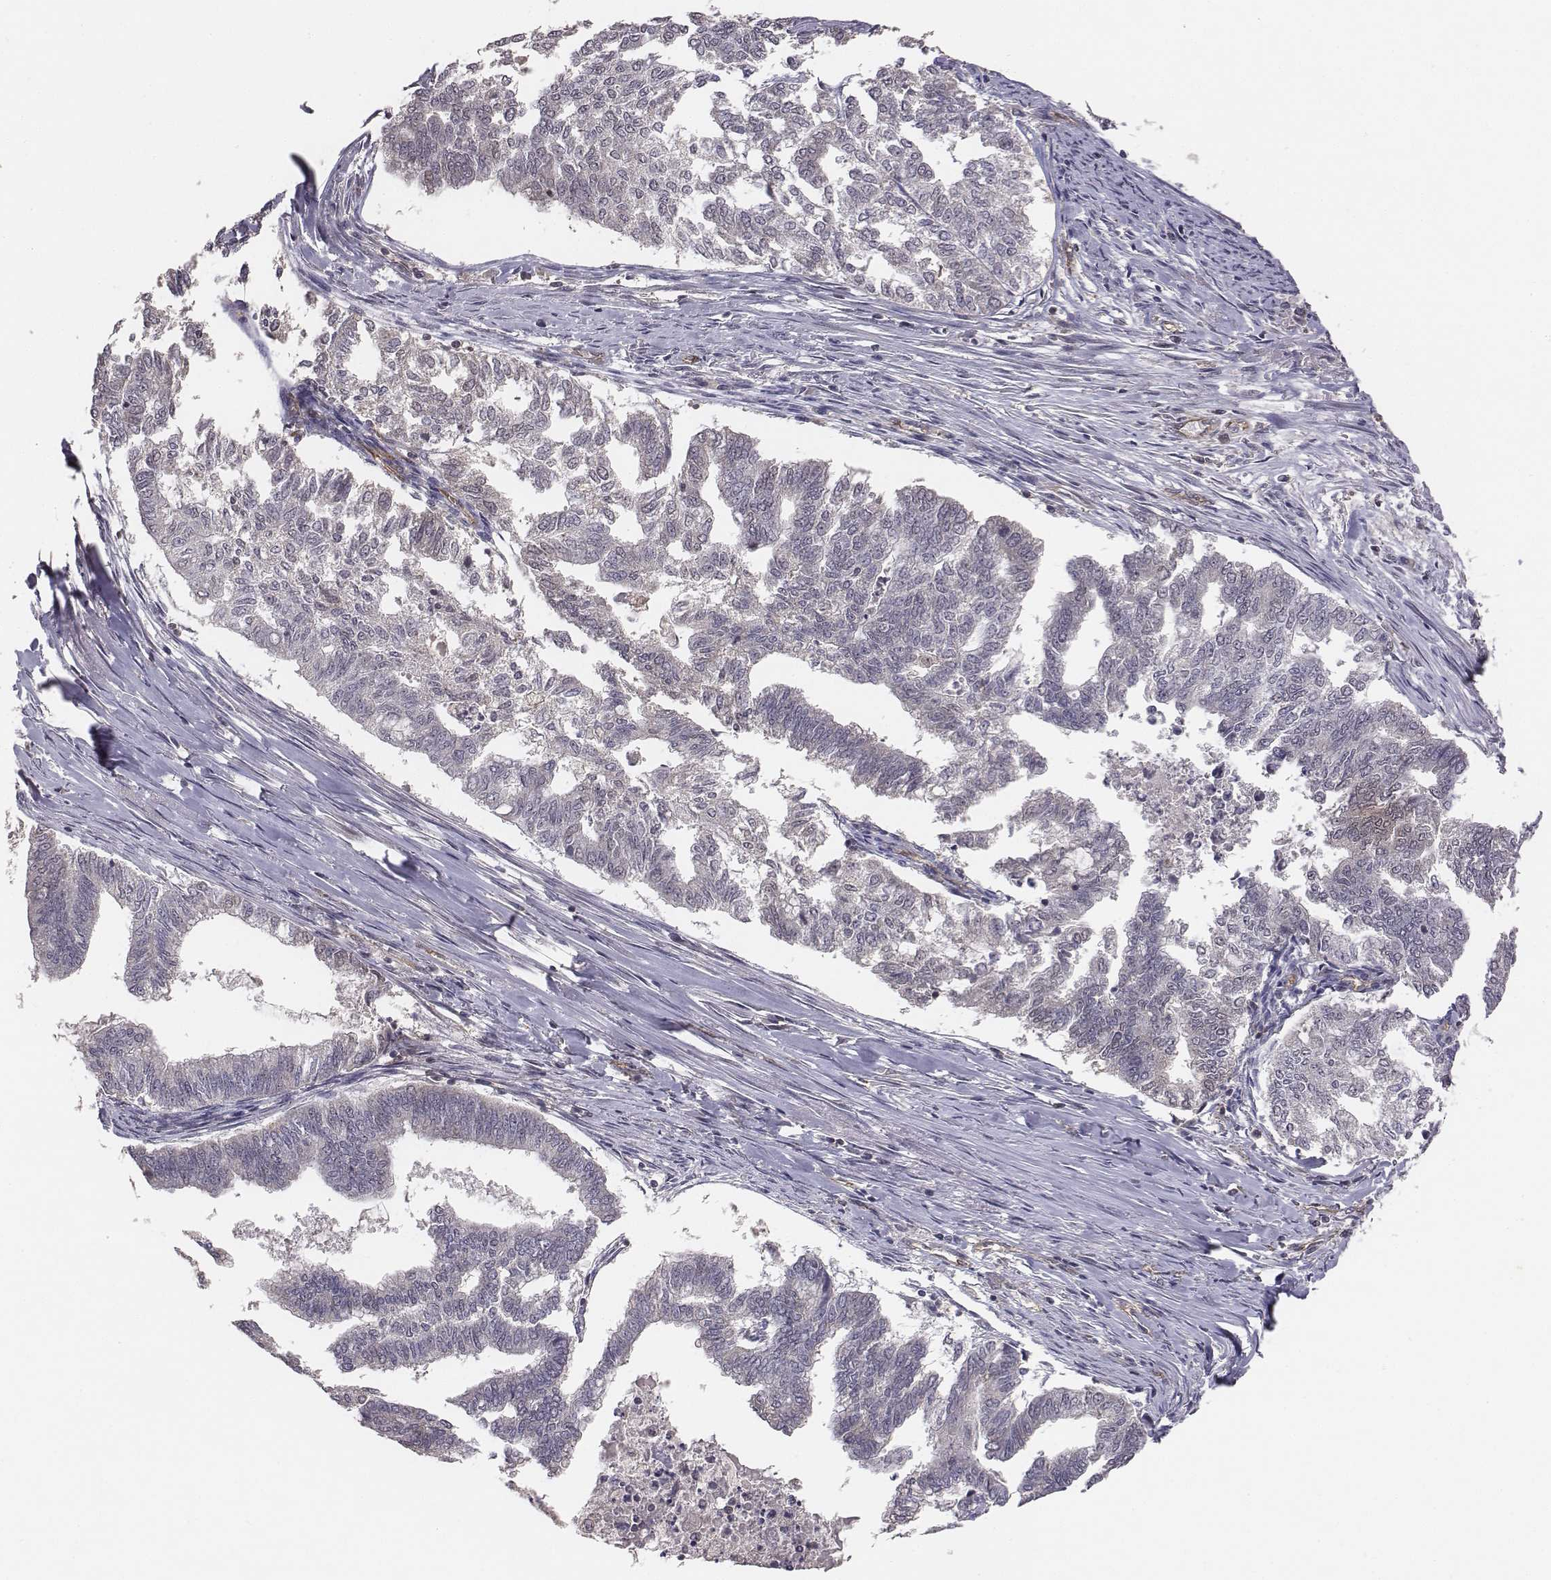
{"staining": {"intensity": "negative", "quantity": "none", "location": "none"}, "tissue": "endometrial cancer", "cell_type": "Tumor cells", "image_type": "cancer", "snomed": [{"axis": "morphology", "description": "Adenocarcinoma, NOS"}, {"axis": "topography", "description": "Endometrium"}], "caption": "Tumor cells show no significant staining in endometrial cancer.", "gene": "PTPRG", "patient": {"sex": "female", "age": 79}}